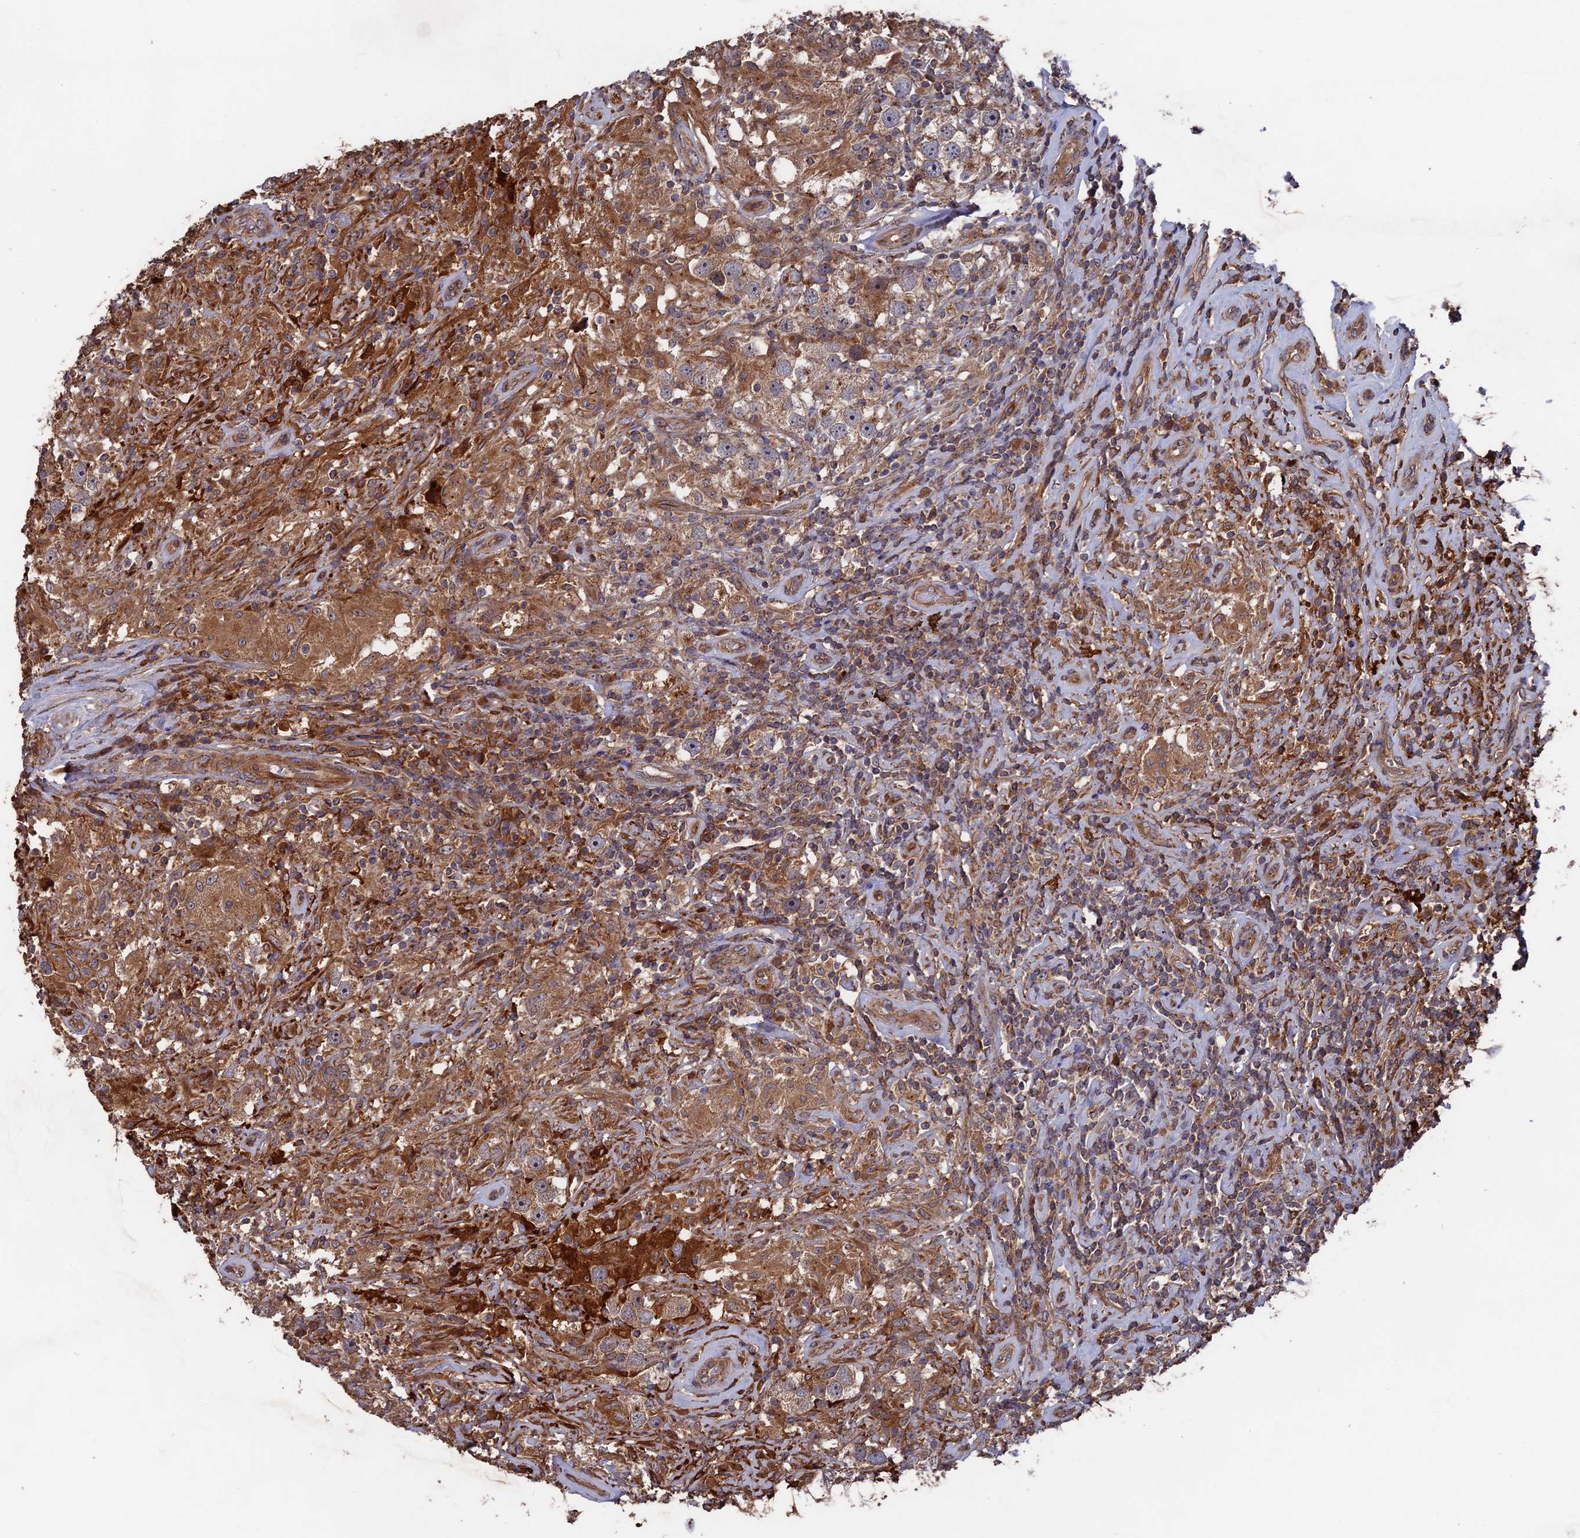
{"staining": {"intensity": "moderate", "quantity": ">75%", "location": "cytoplasmic/membranous"}, "tissue": "testis cancer", "cell_type": "Tumor cells", "image_type": "cancer", "snomed": [{"axis": "morphology", "description": "Seminoma, NOS"}, {"axis": "topography", "description": "Testis"}], "caption": "Protein staining demonstrates moderate cytoplasmic/membranous staining in approximately >75% of tumor cells in testis seminoma.", "gene": "DEF8", "patient": {"sex": "male", "age": 49}}